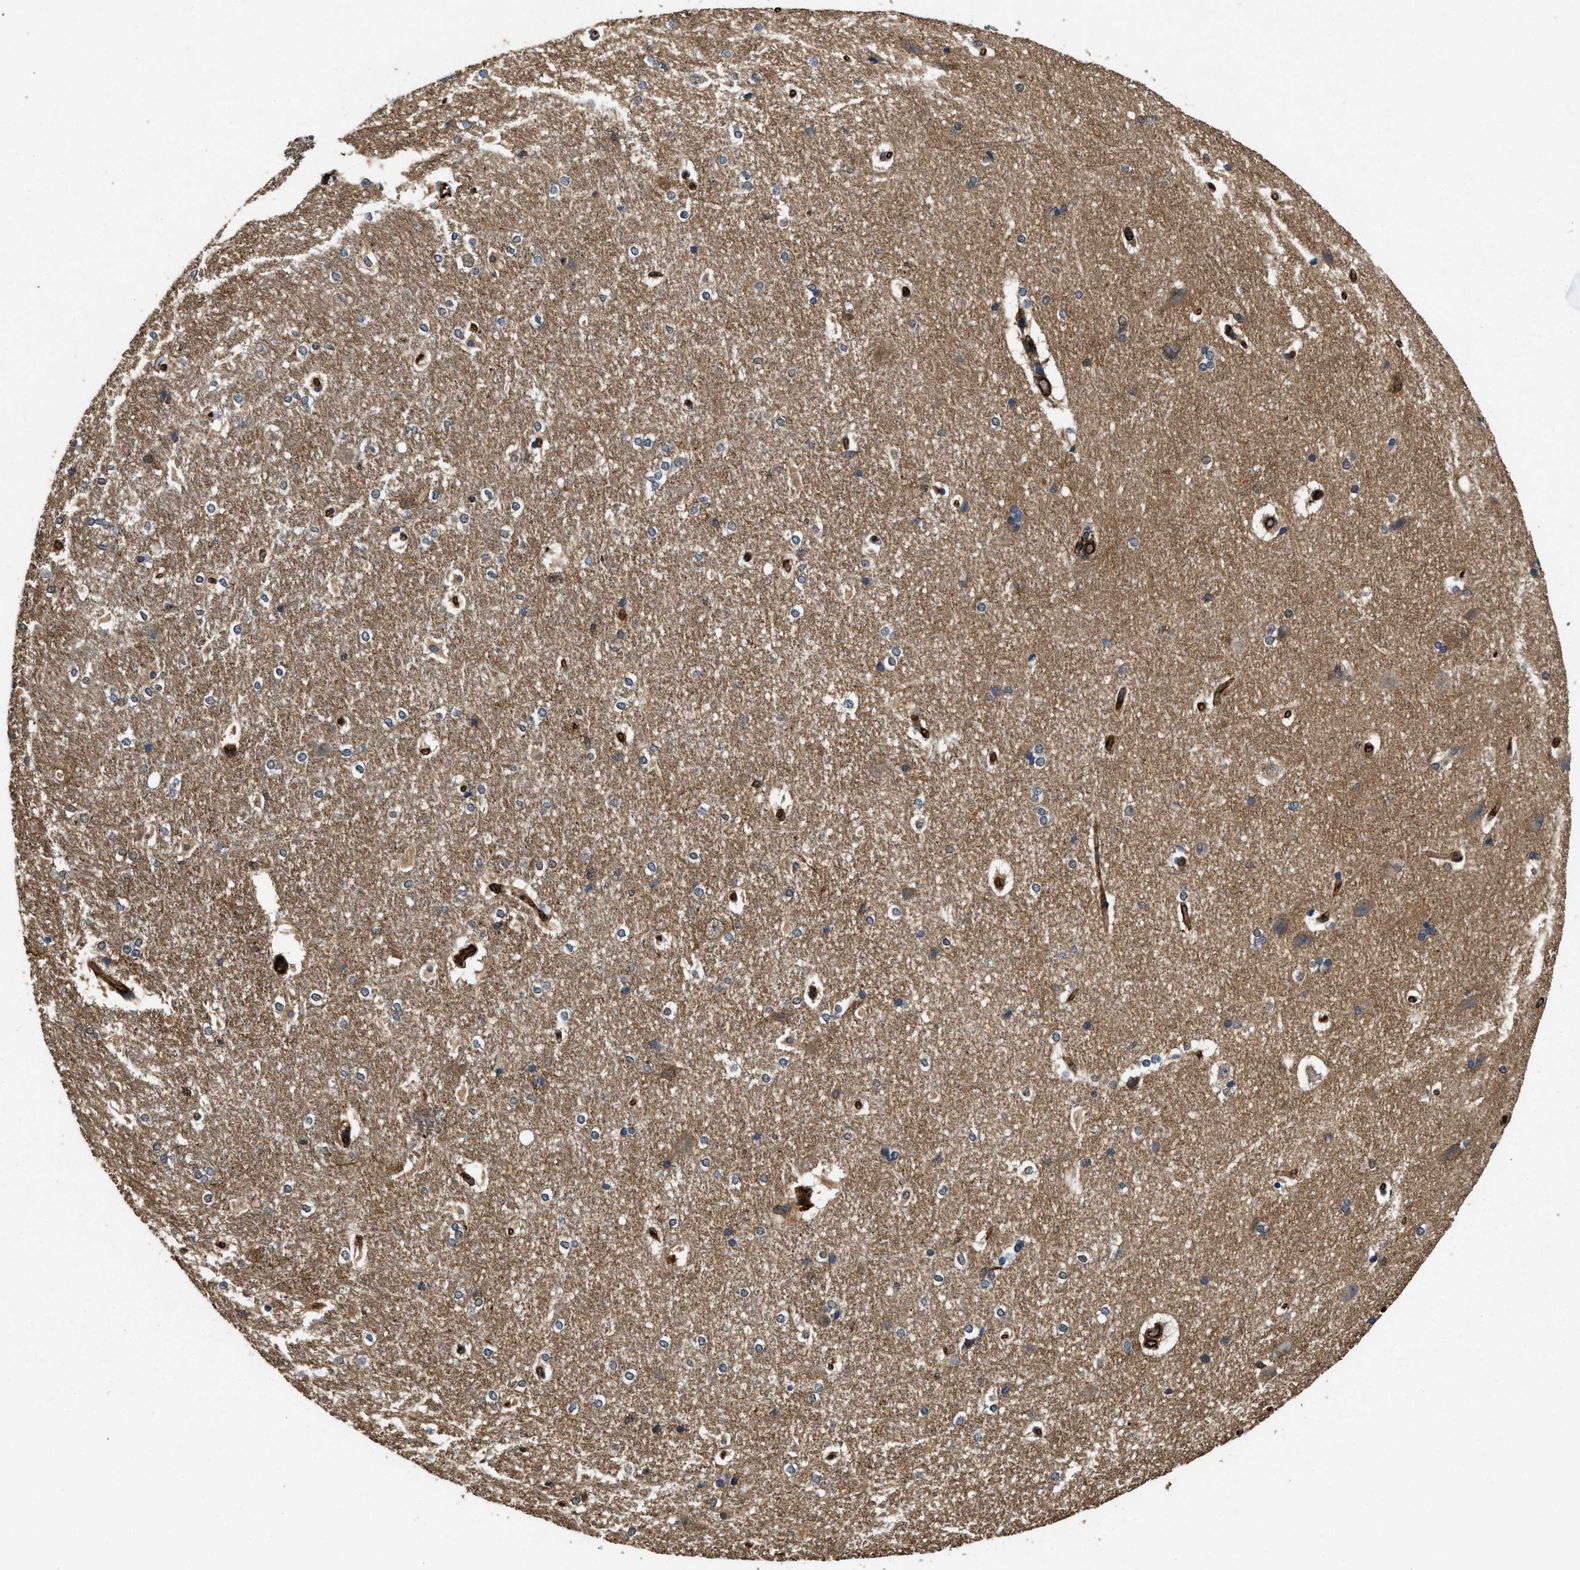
{"staining": {"intensity": "moderate", "quantity": "<25%", "location": "cytoplasmic/membranous"}, "tissue": "hippocampus", "cell_type": "Glial cells", "image_type": "normal", "snomed": [{"axis": "morphology", "description": "Normal tissue, NOS"}, {"axis": "topography", "description": "Hippocampus"}], "caption": "A micrograph of human hippocampus stained for a protein reveals moderate cytoplasmic/membranous brown staining in glial cells. The staining is performed using DAB brown chromogen to label protein expression. The nuclei are counter-stained blue using hematoxylin.", "gene": "LINGO2", "patient": {"sex": "female", "age": 19}}